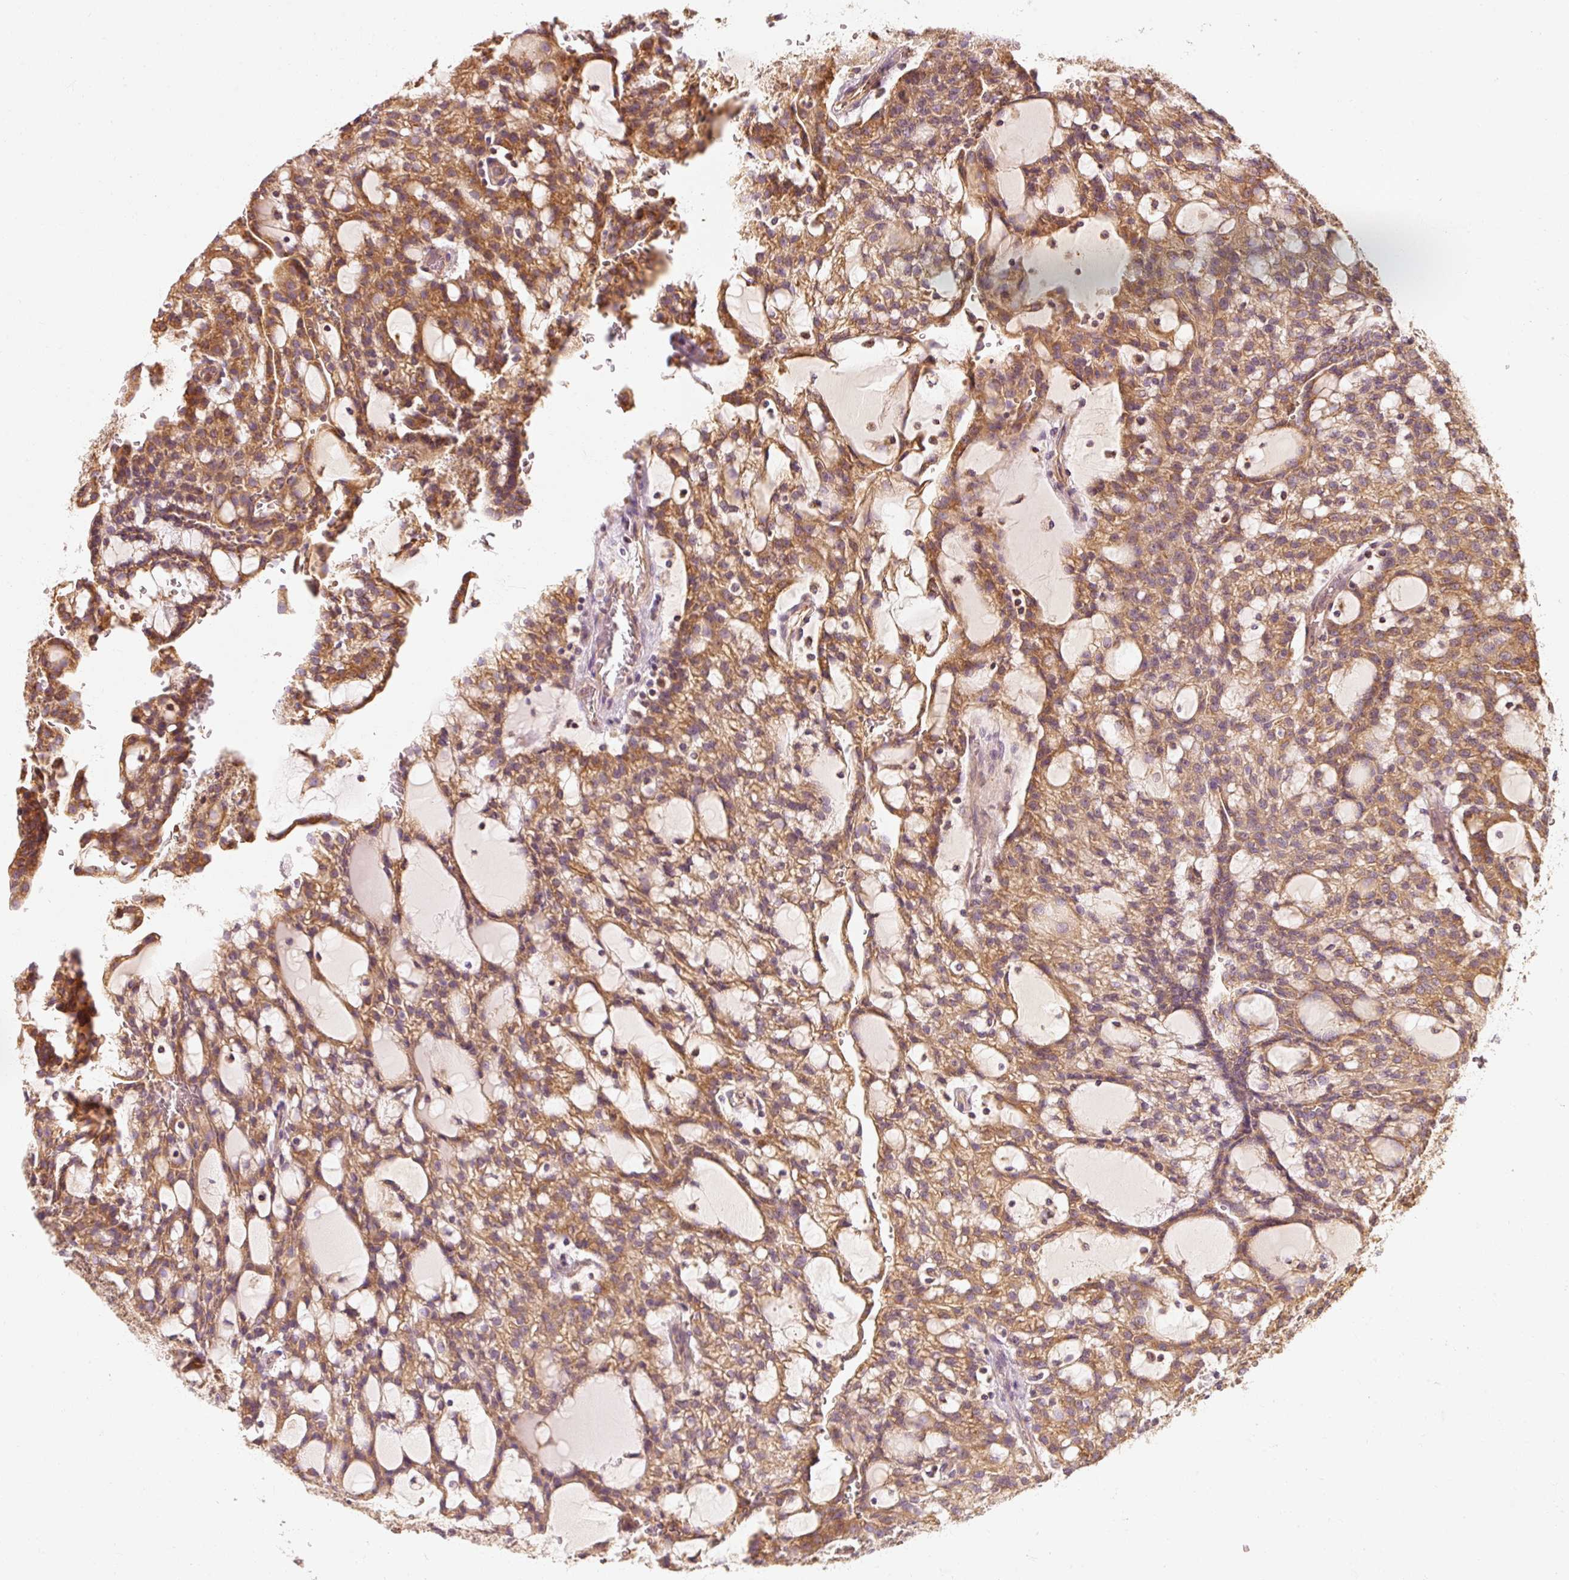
{"staining": {"intensity": "moderate", "quantity": ">75%", "location": "cytoplasmic/membranous"}, "tissue": "renal cancer", "cell_type": "Tumor cells", "image_type": "cancer", "snomed": [{"axis": "morphology", "description": "Adenocarcinoma, NOS"}, {"axis": "topography", "description": "Kidney"}], "caption": "Renal cancer stained with a protein marker demonstrates moderate staining in tumor cells.", "gene": "TOMM40", "patient": {"sex": "male", "age": 63}}